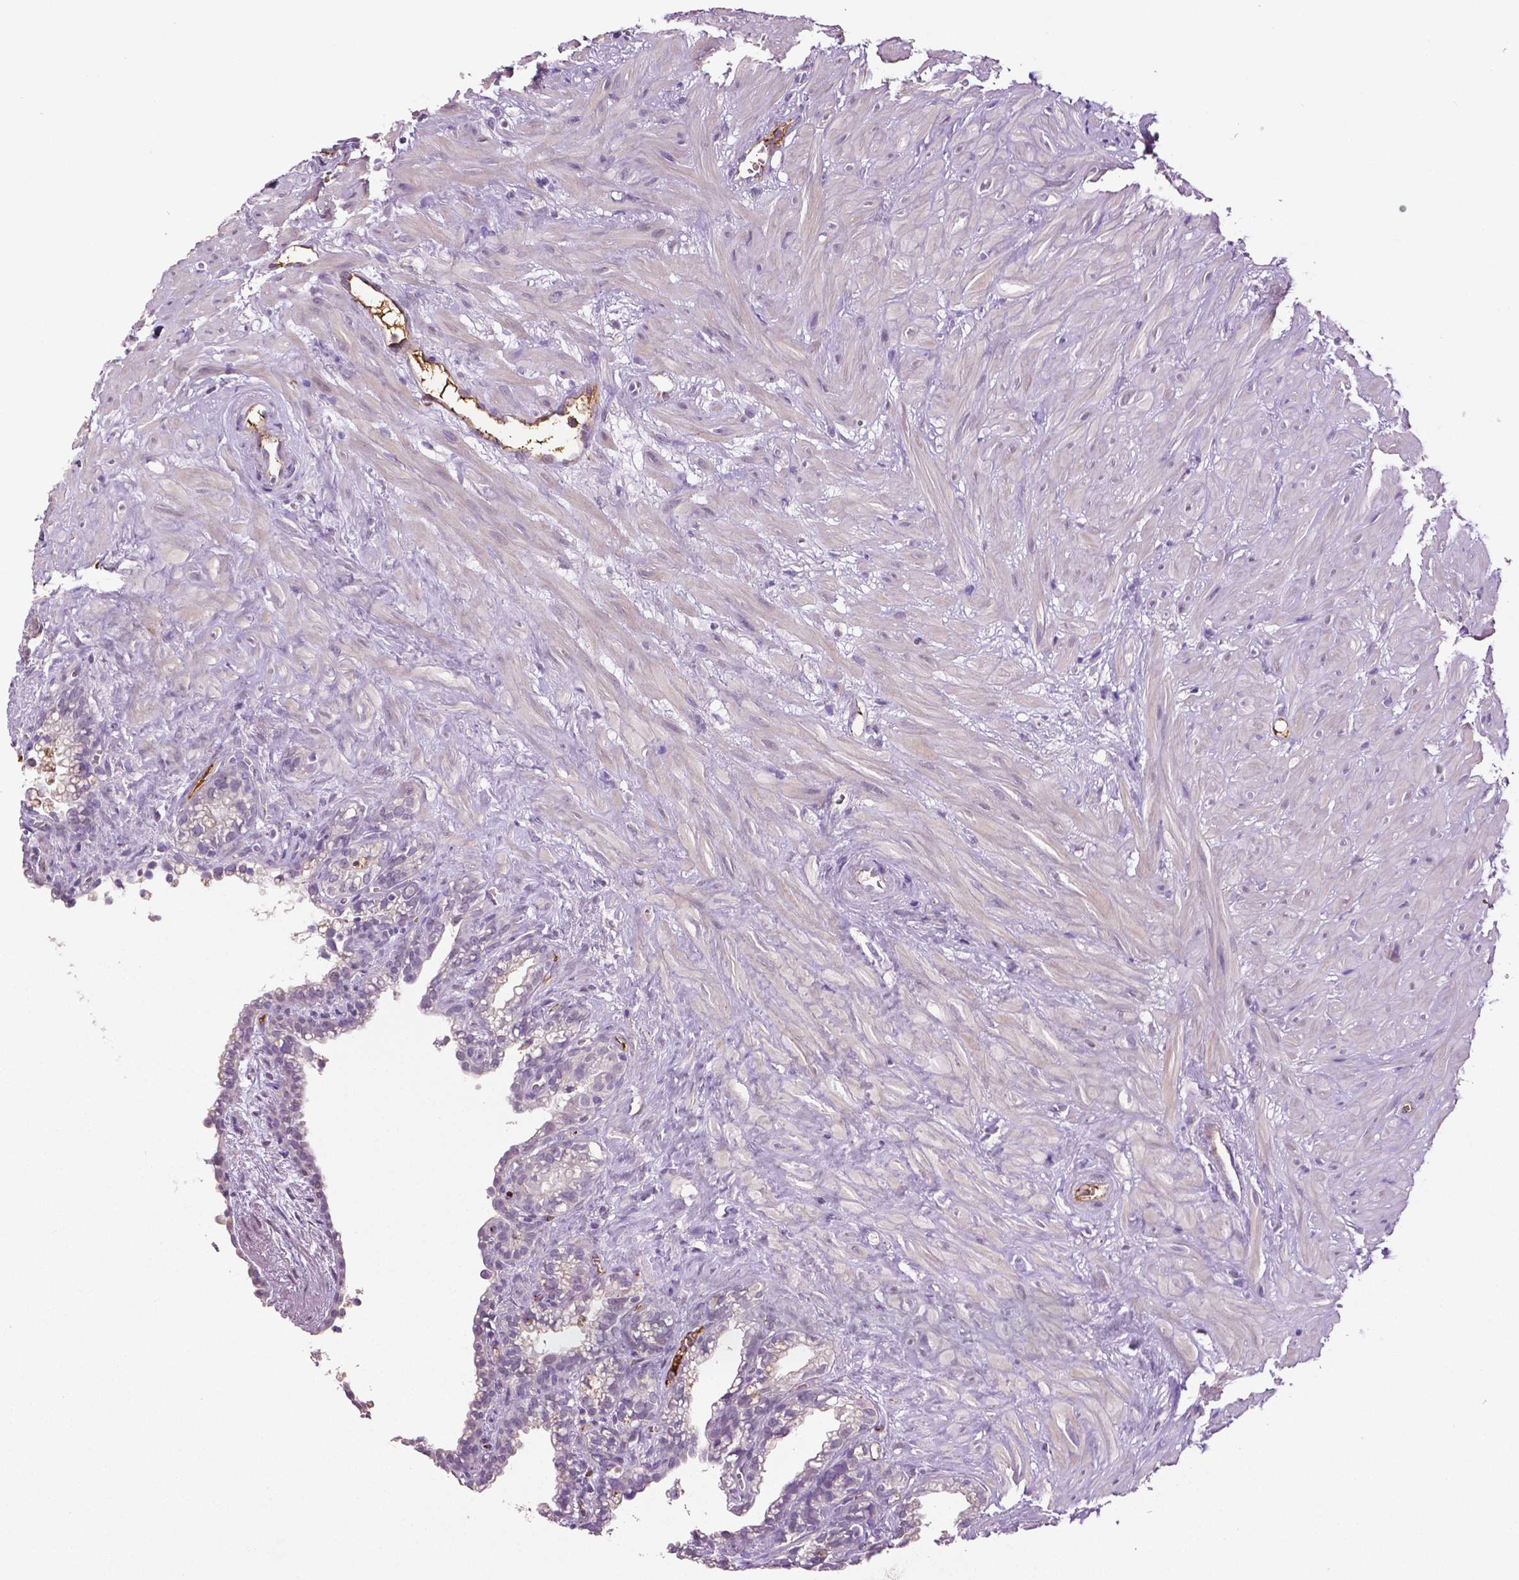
{"staining": {"intensity": "negative", "quantity": "none", "location": "none"}, "tissue": "seminal vesicle", "cell_type": "Glandular cells", "image_type": "normal", "snomed": [{"axis": "morphology", "description": "Normal tissue, NOS"}, {"axis": "morphology", "description": "Urothelial carcinoma, NOS"}, {"axis": "topography", "description": "Urinary bladder"}, {"axis": "topography", "description": "Seminal veicle"}], "caption": "An immunohistochemistry histopathology image of unremarkable seminal vesicle is shown. There is no staining in glandular cells of seminal vesicle. Brightfield microscopy of immunohistochemistry stained with DAB (brown) and hematoxylin (blue), captured at high magnification.", "gene": "PTPN5", "patient": {"sex": "male", "age": 76}}